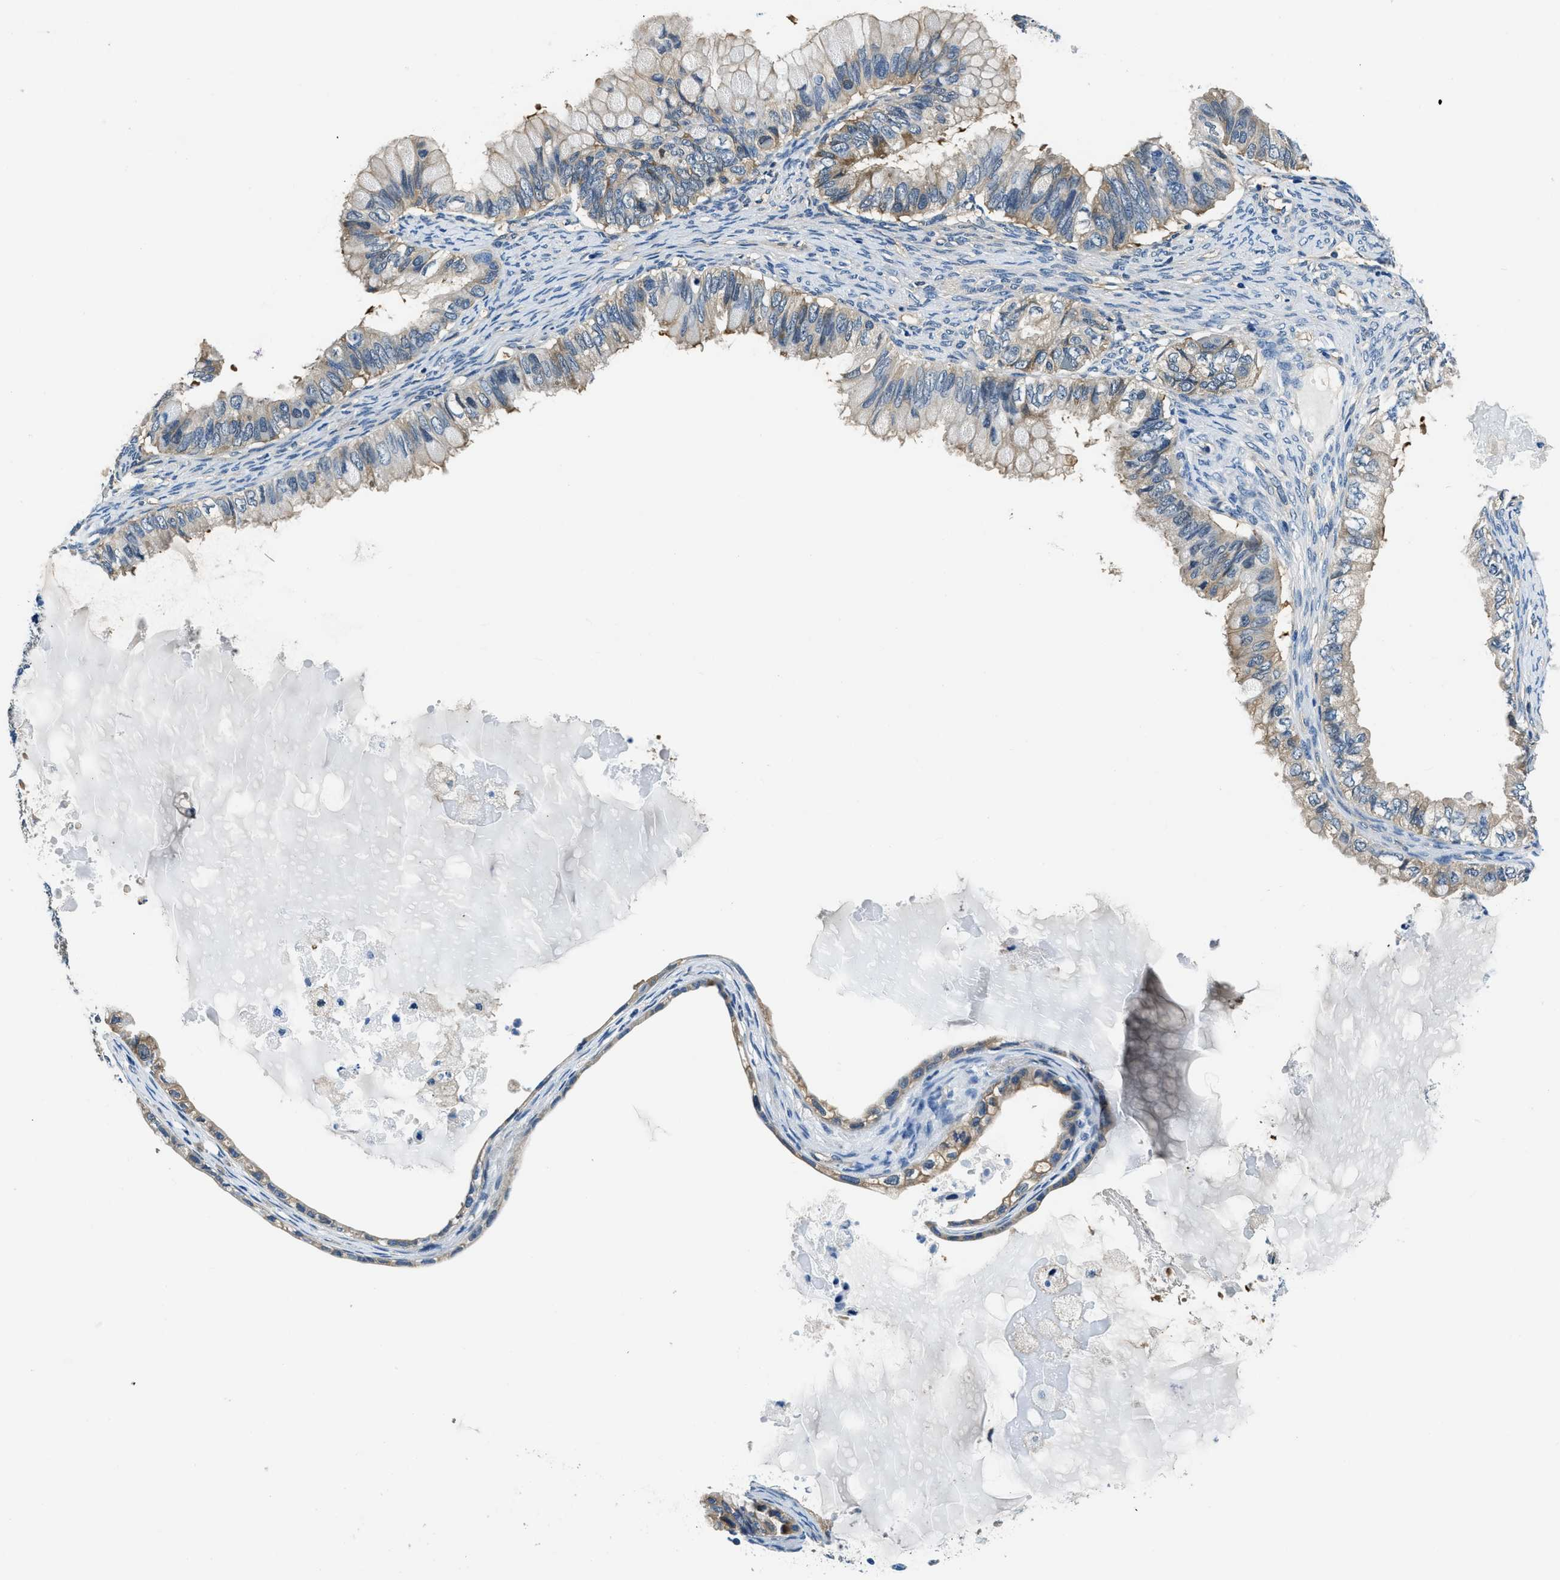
{"staining": {"intensity": "moderate", "quantity": ">75%", "location": "cytoplasmic/membranous"}, "tissue": "ovarian cancer", "cell_type": "Tumor cells", "image_type": "cancer", "snomed": [{"axis": "morphology", "description": "Cystadenocarcinoma, mucinous, NOS"}, {"axis": "topography", "description": "Ovary"}], "caption": "Human ovarian cancer (mucinous cystadenocarcinoma) stained with a brown dye displays moderate cytoplasmic/membranous positive expression in about >75% of tumor cells.", "gene": "TWF1", "patient": {"sex": "female", "age": 80}}